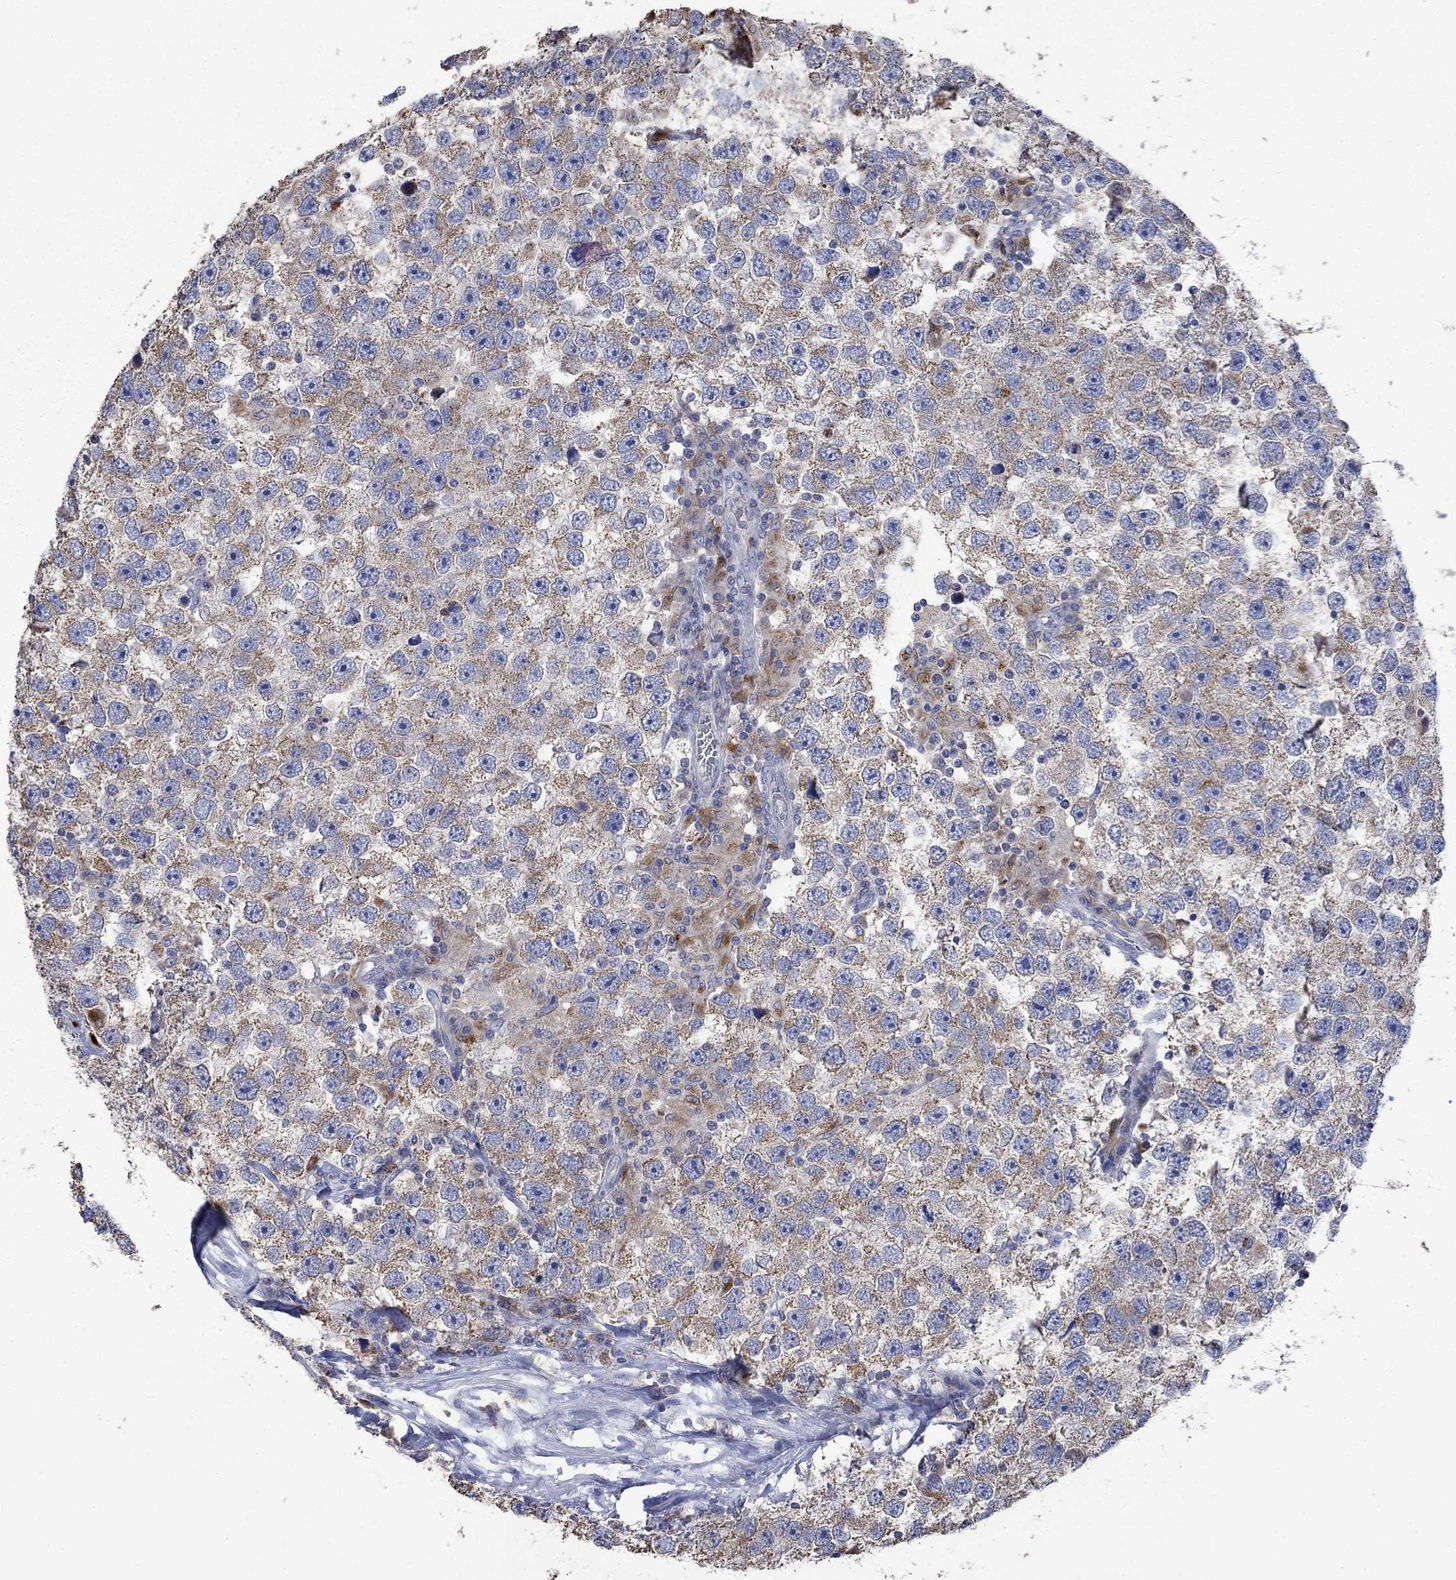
{"staining": {"intensity": "moderate", "quantity": ">75%", "location": "cytoplasmic/membranous"}, "tissue": "testis cancer", "cell_type": "Tumor cells", "image_type": "cancer", "snomed": [{"axis": "morphology", "description": "Seminoma, NOS"}, {"axis": "topography", "description": "Testis"}], "caption": "Moderate cytoplasmic/membranous protein positivity is appreciated in about >75% of tumor cells in testis cancer. The staining was performed using DAB to visualize the protein expression in brown, while the nuclei were stained in blue with hematoxylin (Magnification: 20x).", "gene": "UGT8", "patient": {"sex": "male", "age": 26}}